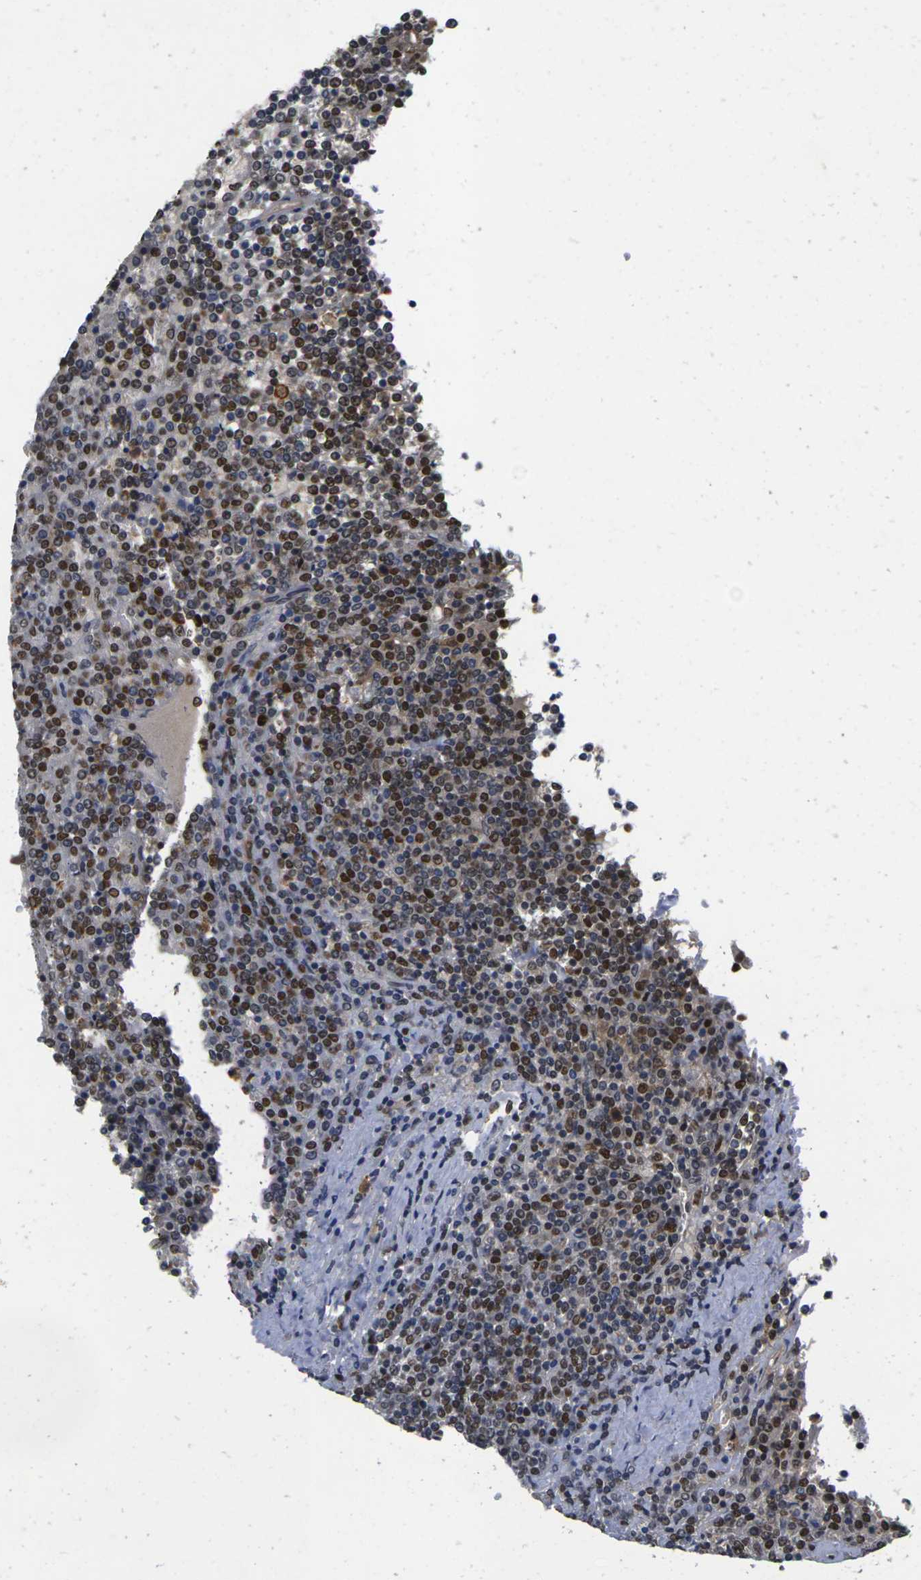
{"staining": {"intensity": "strong", "quantity": "25%-75%", "location": "nuclear"}, "tissue": "lymphoma", "cell_type": "Tumor cells", "image_type": "cancer", "snomed": [{"axis": "morphology", "description": "Malignant lymphoma, non-Hodgkin's type, Low grade"}, {"axis": "topography", "description": "Spleen"}], "caption": "Tumor cells exhibit high levels of strong nuclear positivity in approximately 25%-75% of cells in lymphoma.", "gene": "GTF2E1", "patient": {"sex": "female", "age": 19}}